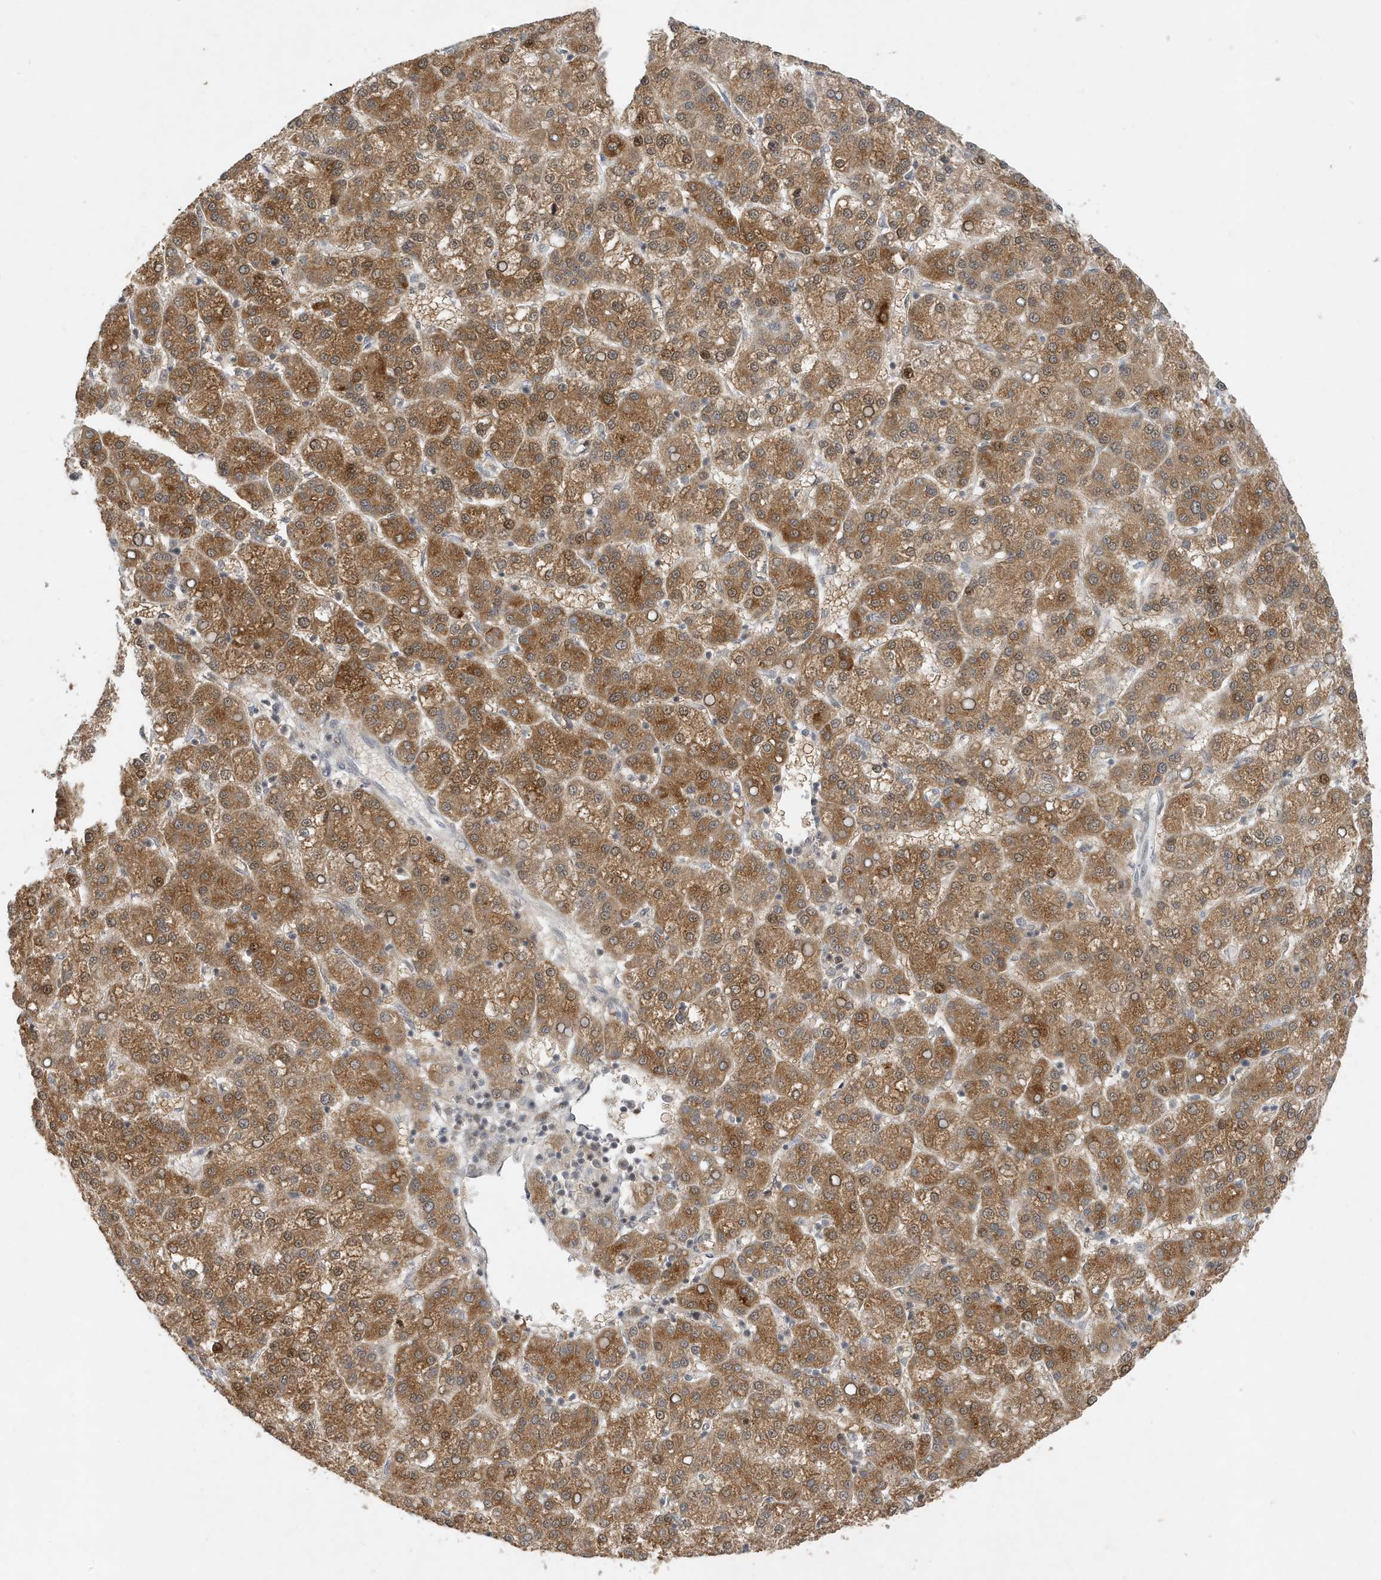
{"staining": {"intensity": "moderate", "quantity": ">75%", "location": "cytoplasmic/membranous"}, "tissue": "liver cancer", "cell_type": "Tumor cells", "image_type": "cancer", "snomed": [{"axis": "morphology", "description": "Carcinoma, Hepatocellular, NOS"}, {"axis": "topography", "description": "Liver"}], "caption": "An immunohistochemistry image of tumor tissue is shown. Protein staining in brown shows moderate cytoplasmic/membranous positivity in liver cancer (hepatocellular carcinoma) within tumor cells.", "gene": "MAST3", "patient": {"sex": "female", "age": 58}}